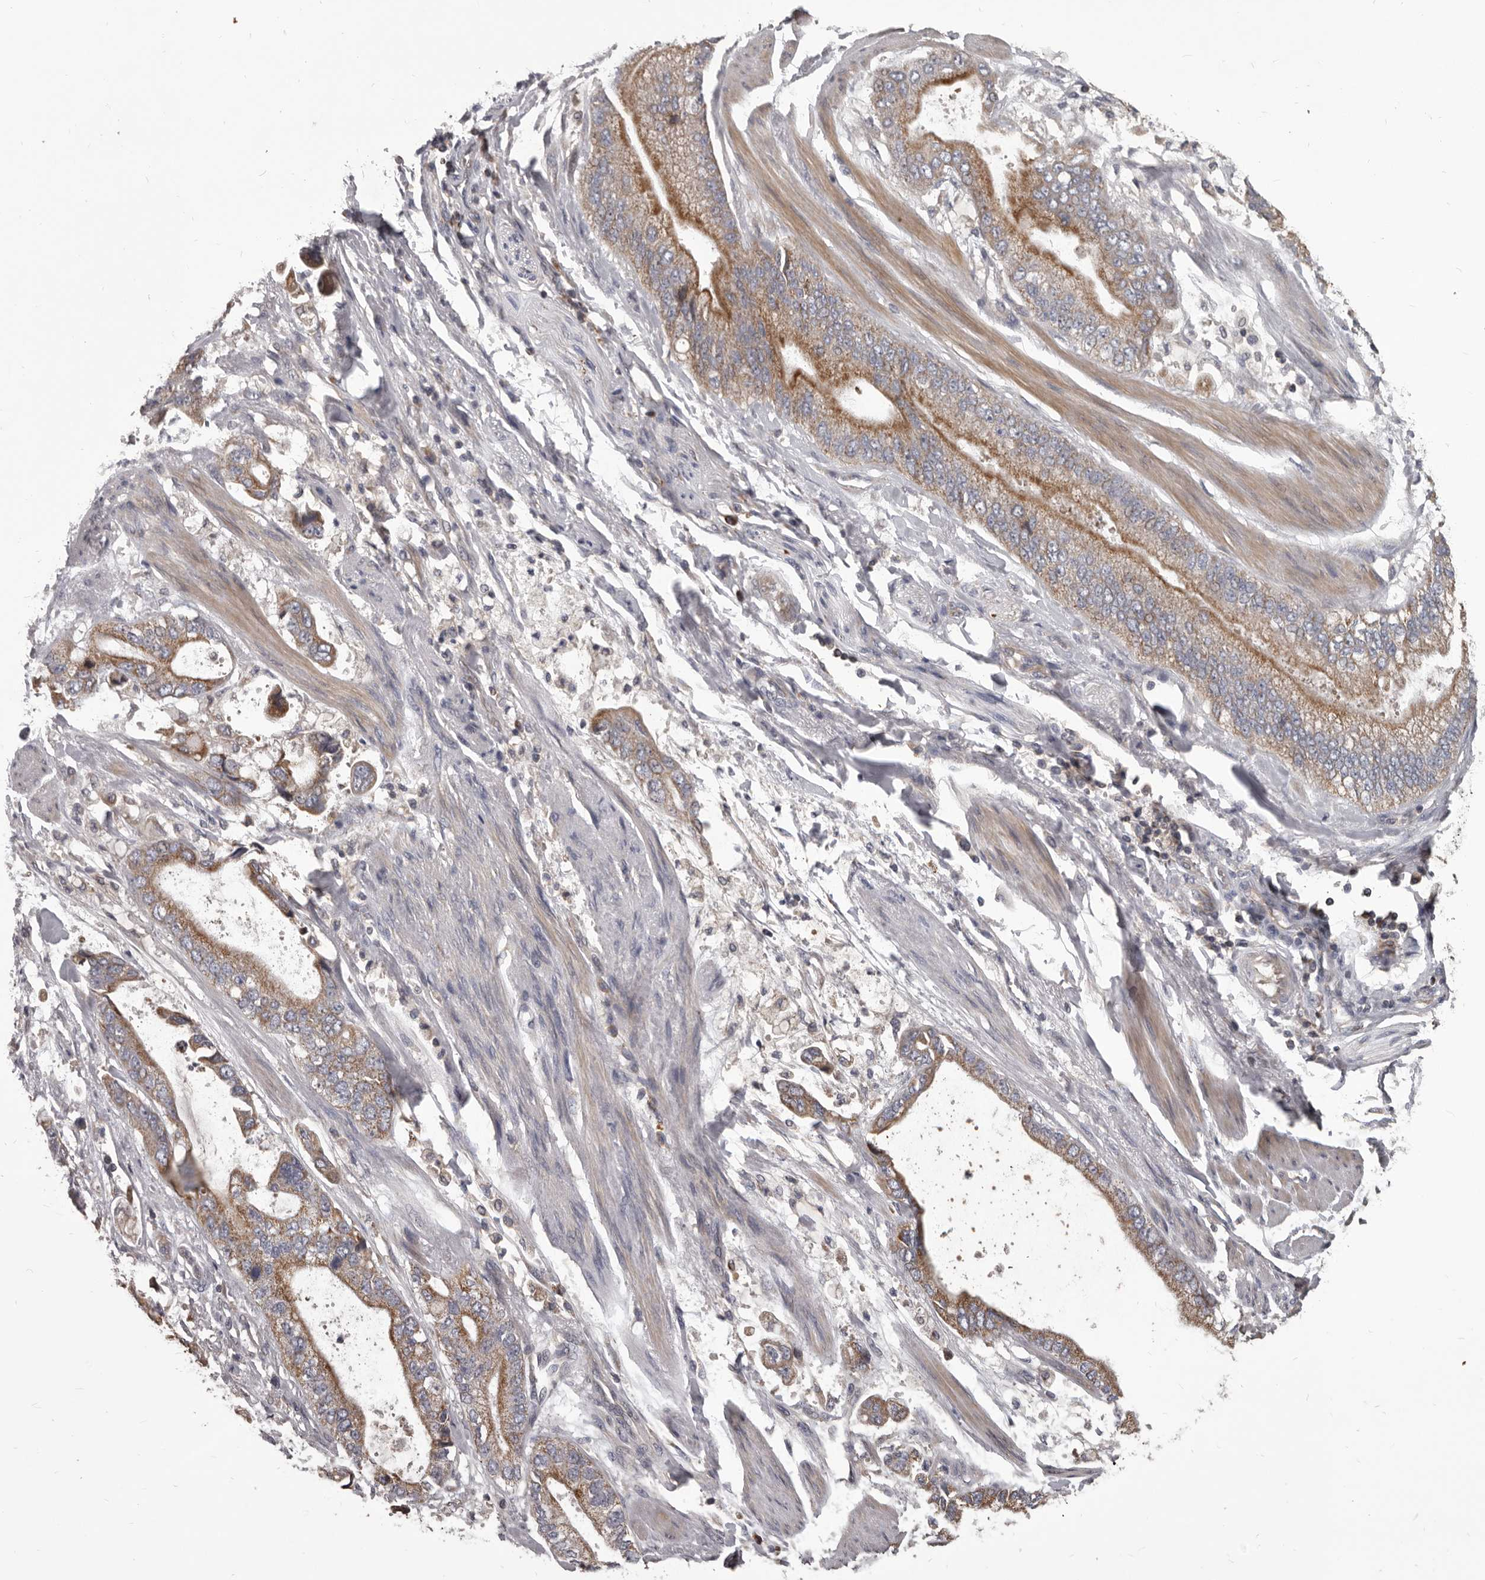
{"staining": {"intensity": "moderate", "quantity": ">75%", "location": "cytoplasmic/membranous"}, "tissue": "stomach cancer", "cell_type": "Tumor cells", "image_type": "cancer", "snomed": [{"axis": "morphology", "description": "Normal tissue, NOS"}, {"axis": "morphology", "description": "Adenocarcinoma, NOS"}, {"axis": "topography", "description": "Stomach"}], "caption": "IHC of stomach adenocarcinoma demonstrates medium levels of moderate cytoplasmic/membranous staining in approximately >75% of tumor cells.", "gene": "ALDH5A1", "patient": {"sex": "male", "age": 62}}